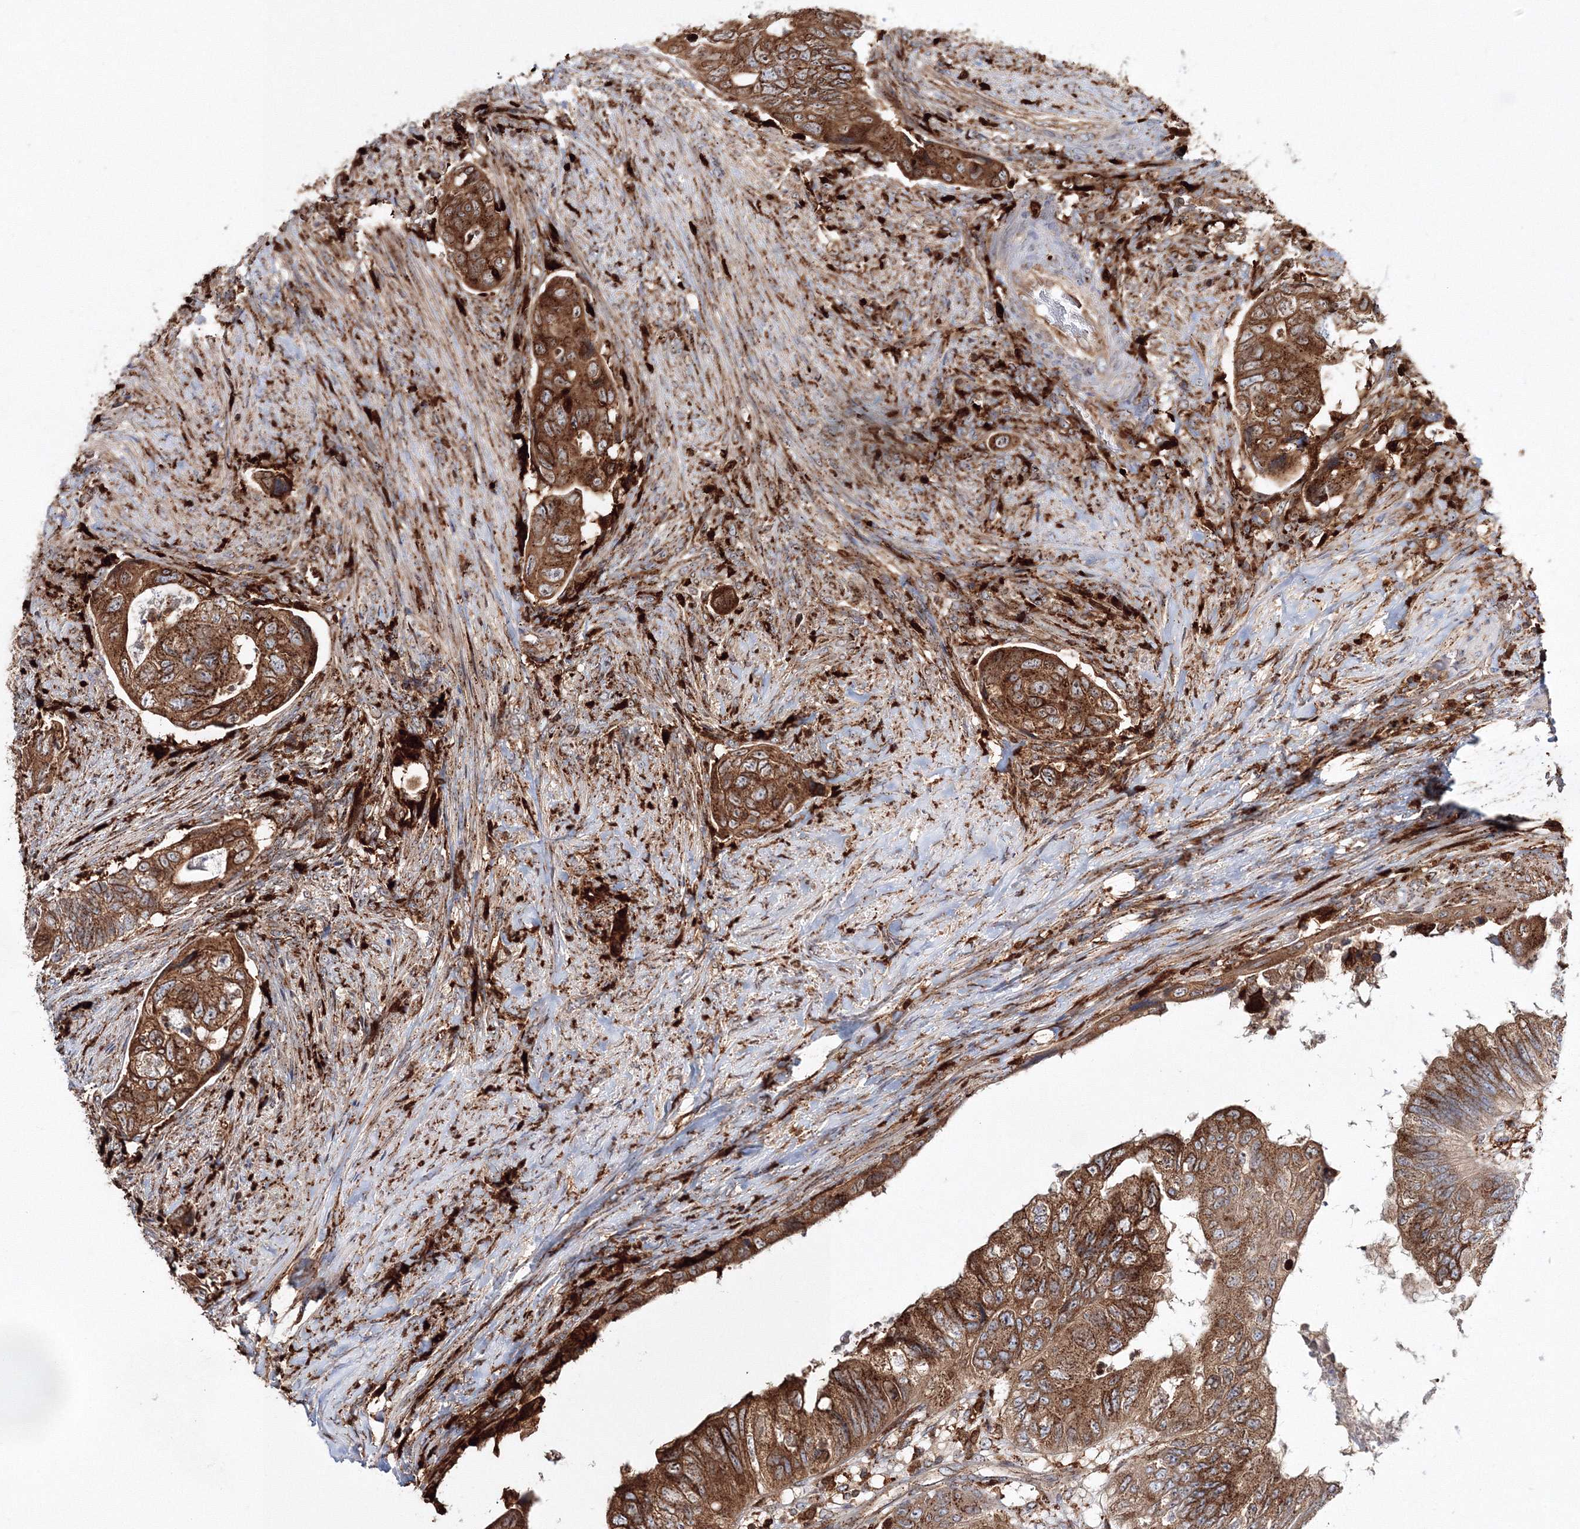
{"staining": {"intensity": "strong", "quantity": ">75%", "location": "cytoplasmic/membranous"}, "tissue": "colorectal cancer", "cell_type": "Tumor cells", "image_type": "cancer", "snomed": [{"axis": "morphology", "description": "Adenocarcinoma, NOS"}, {"axis": "topography", "description": "Rectum"}], "caption": "High-power microscopy captured an IHC histopathology image of colorectal cancer, revealing strong cytoplasmic/membranous staining in about >75% of tumor cells.", "gene": "ARCN1", "patient": {"sex": "male", "age": 63}}